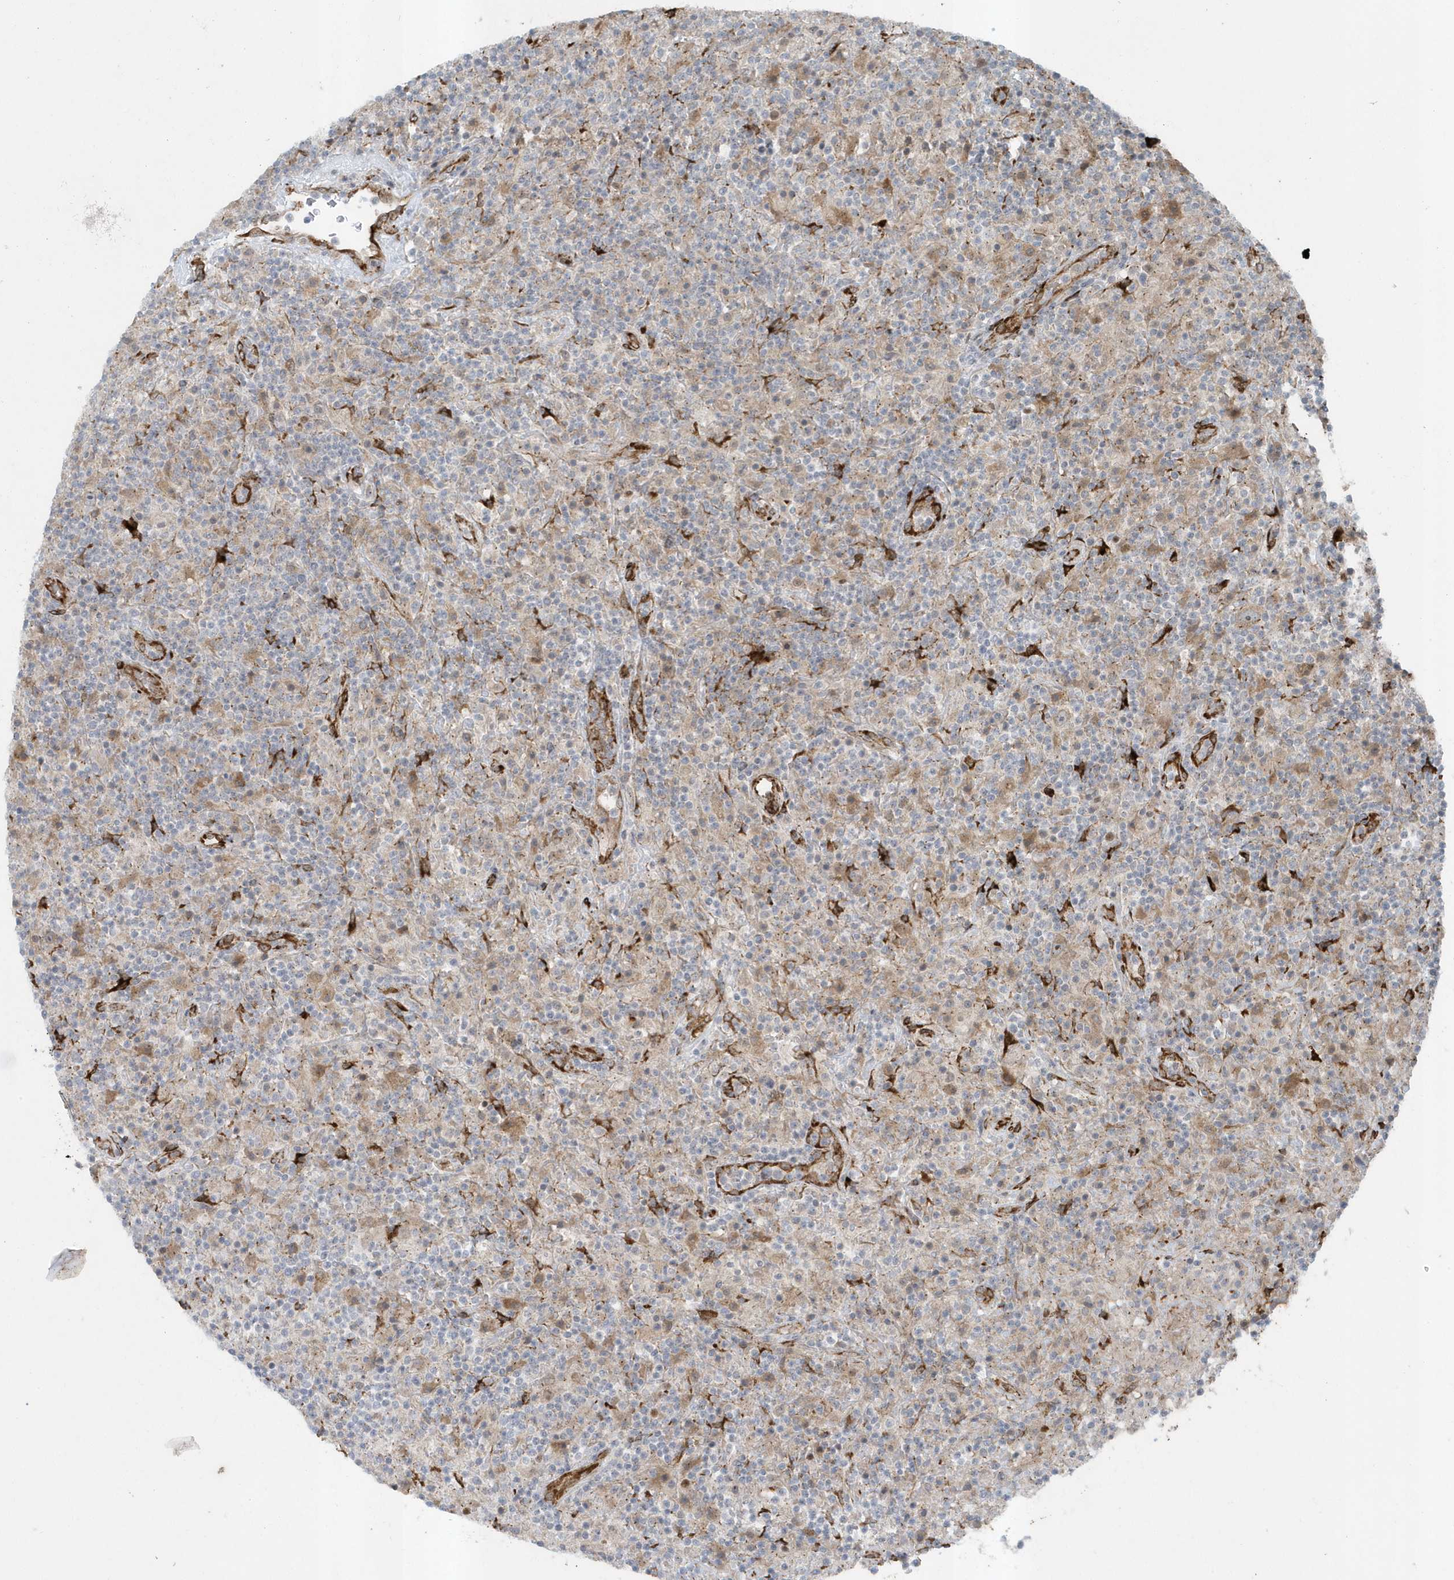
{"staining": {"intensity": "weak", "quantity": "25%-75%", "location": "cytoplasmic/membranous"}, "tissue": "lymphoma", "cell_type": "Tumor cells", "image_type": "cancer", "snomed": [{"axis": "morphology", "description": "Hodgkin's disease, NOS"}, {"axis": "topography", "description": "Lymph node"}], "caption": "Immunohistochemistry (DAB (3,3'-diaminobenzidine)) staining of Hodgkin's disease displays weak cytoplasmic/membranous protein staining in approximately 25%-75% of tumor cells. The staining is performed using DAB brown chromogen to label protein expression. The nuclei are counter-stained blue using hematoxylin.", "gene": "FAM98A", "patient": {"sex": "male", "age": 70}}